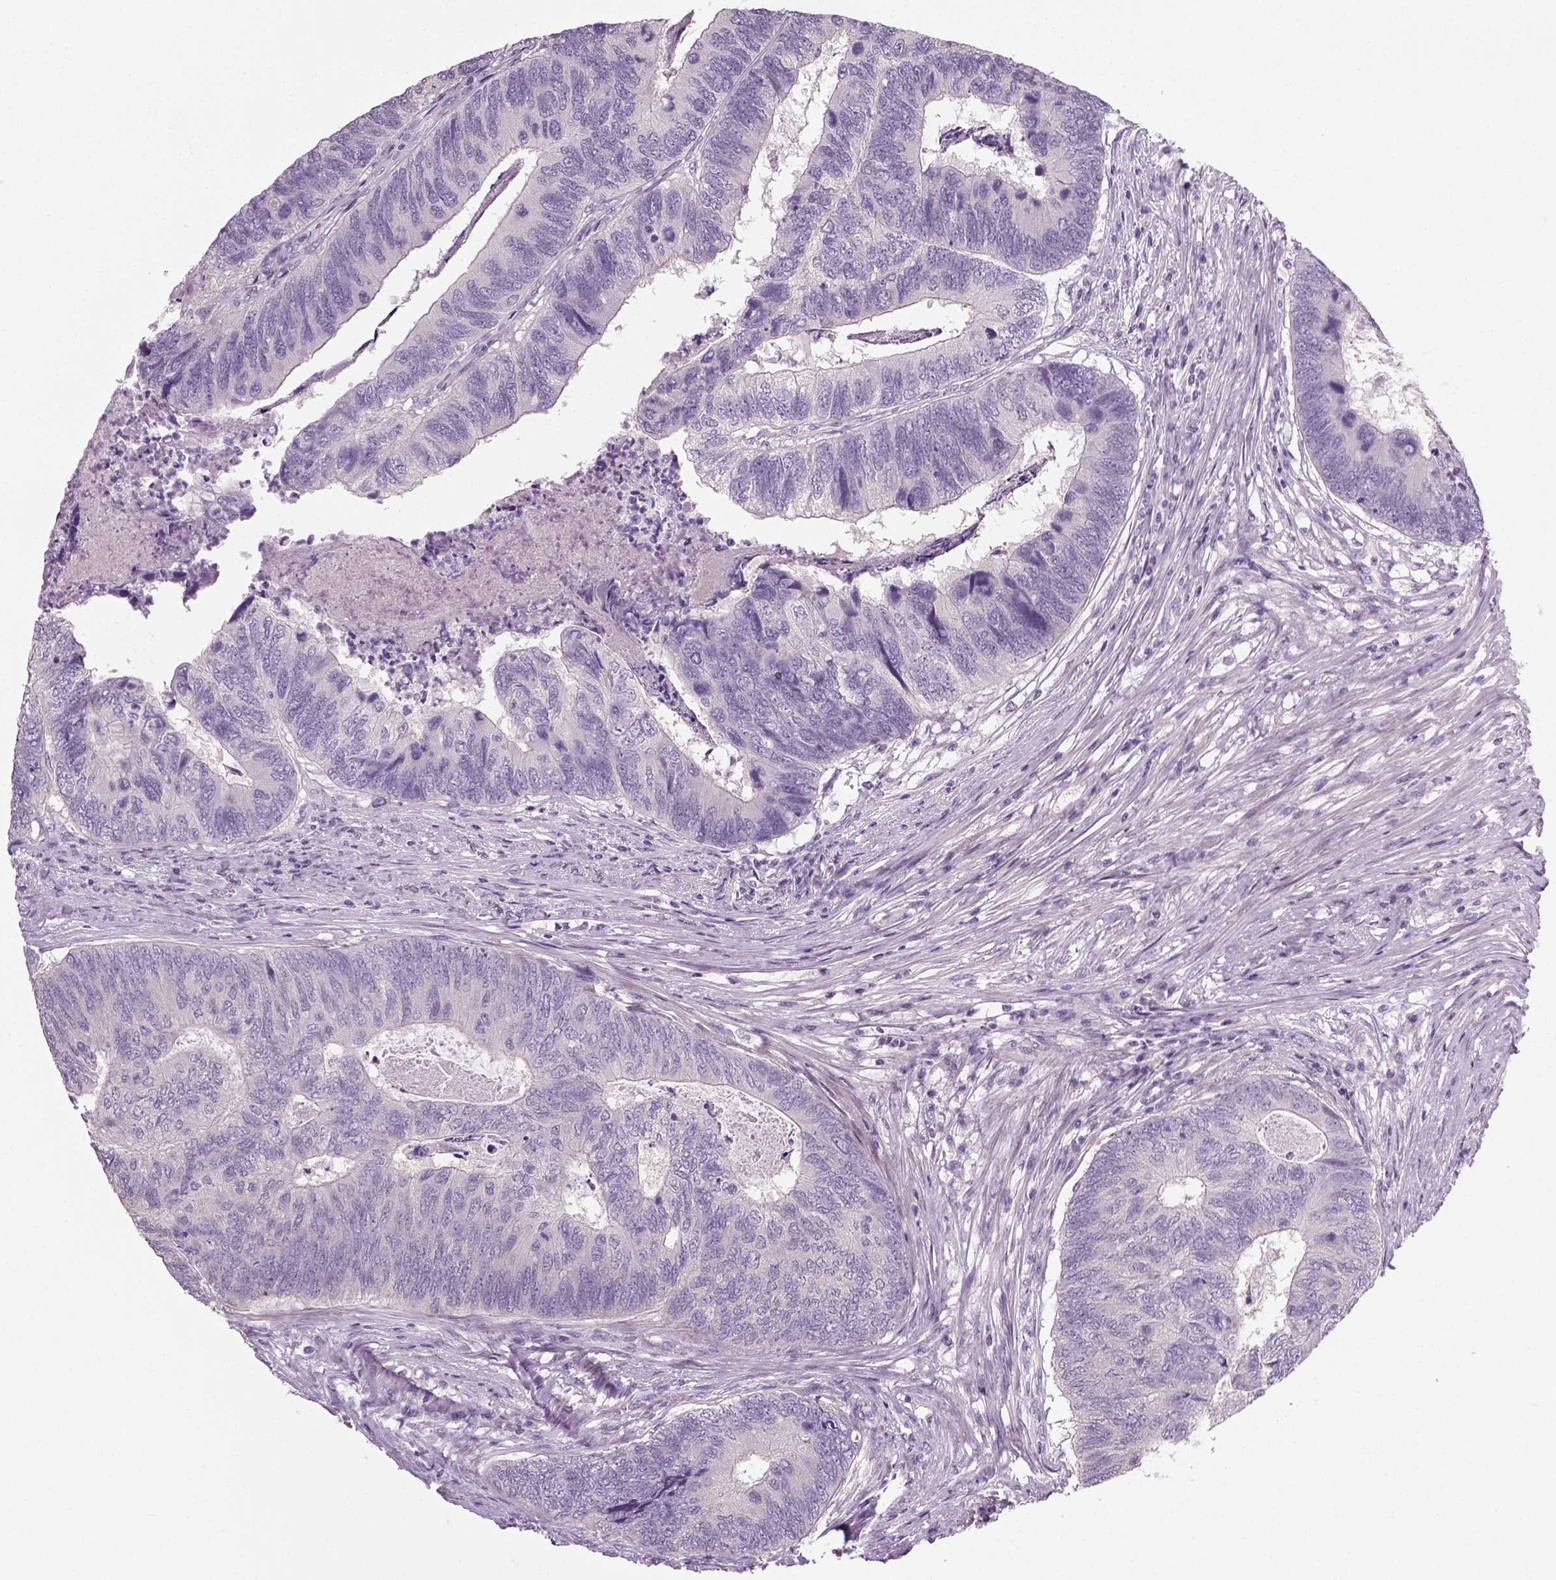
{"staining": {"intensity": "negative", "quantity": "none", "location": "none"}, "tissue": "colorectal cancer", "cell_type": "Tumor cells", "image_type": "cancer", "snomed": [{"axis": "morphology", "description": "Adenocarcinoma, NOS"}, {"axis": "topography", "description": "Colon"}], "caption": "IHC of human adenocarcinoma (colorectal) shows no positivity in tumor cells.", "gene": "ELOVL3", "patient": {"sex": "female", "age": 67}}